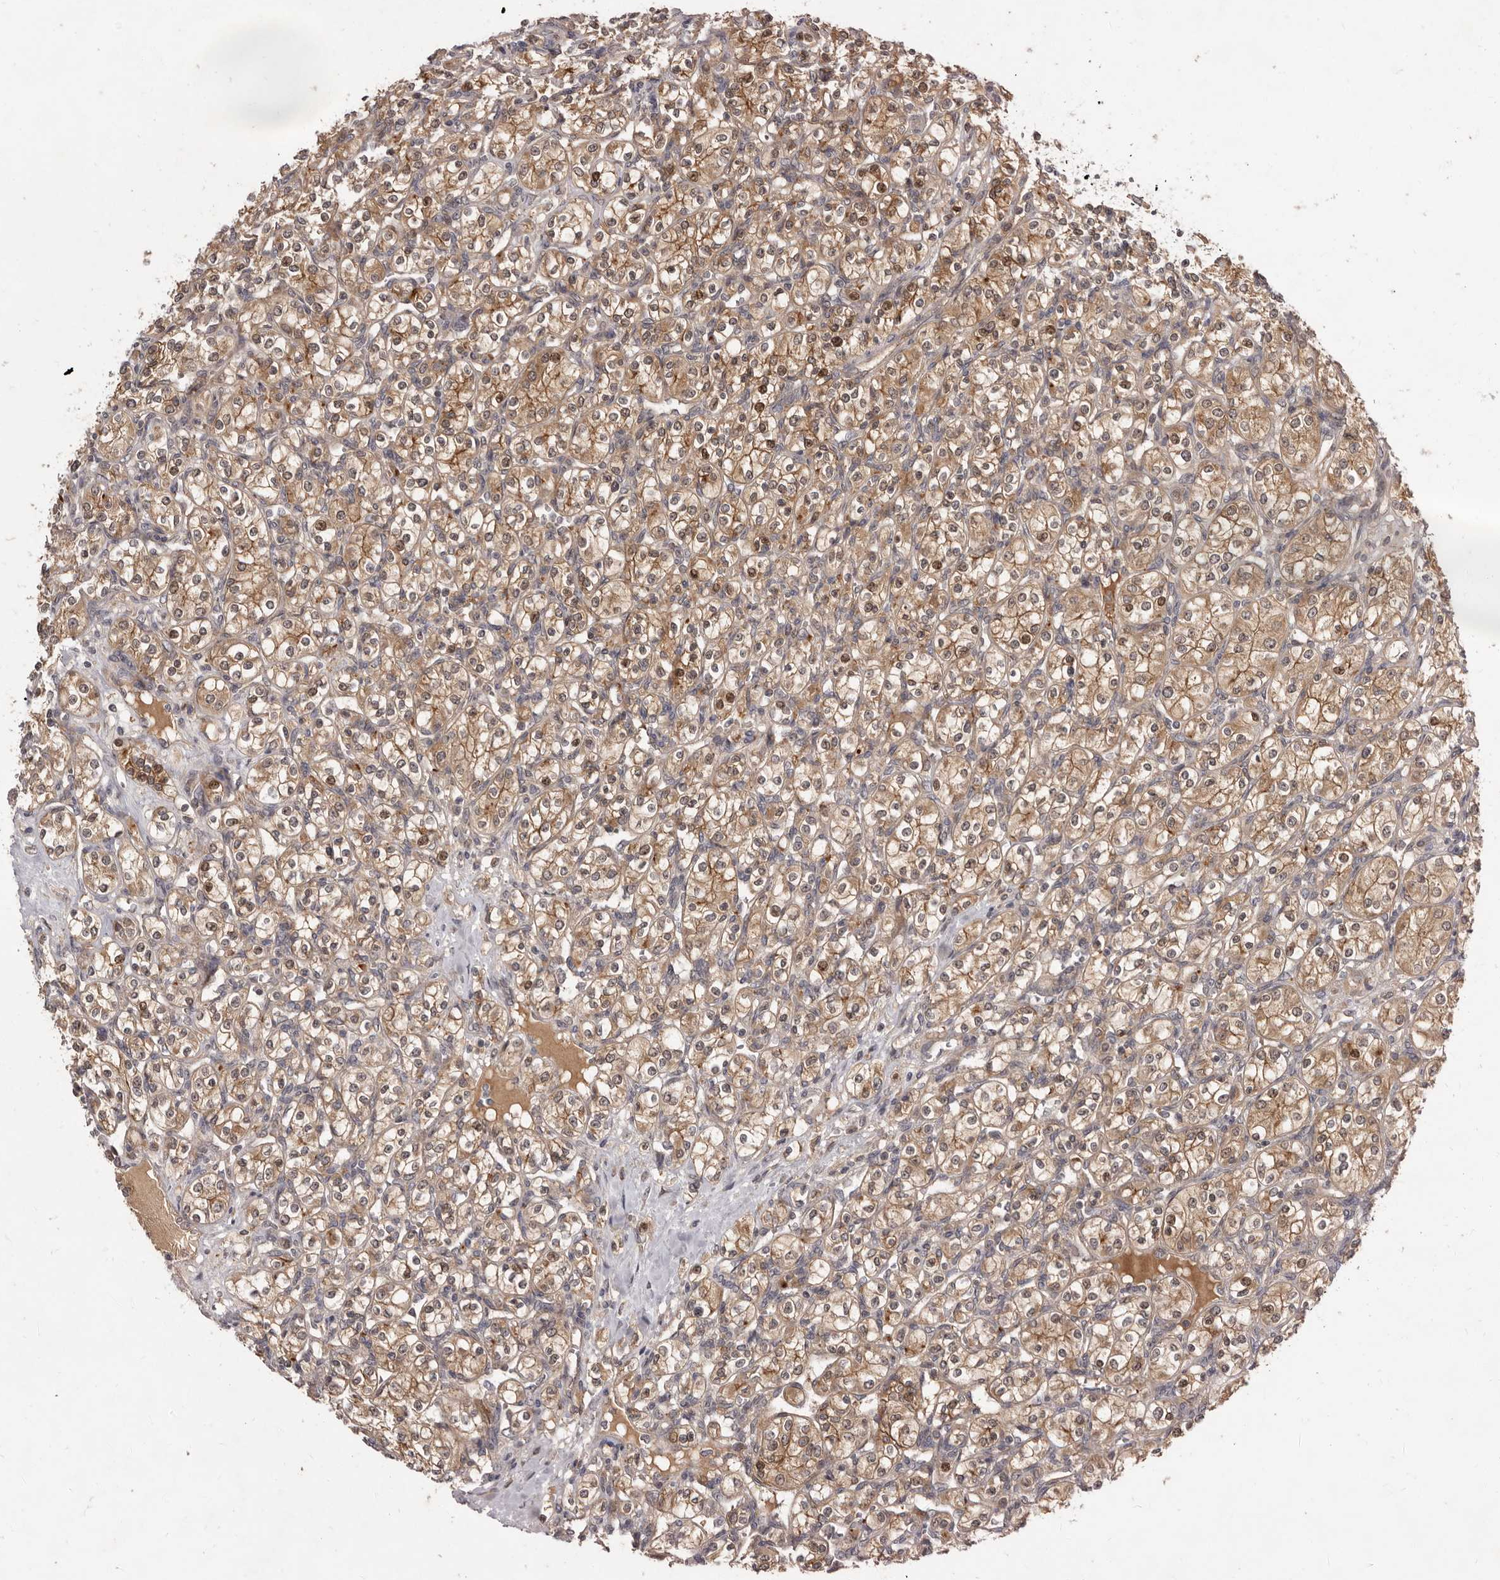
{"staining": {"intensity": "moderate", "quantity": ">75%", "location": "cytoplasmic/membranous,nuclear"}, "tissue": "renal cancer", "cell_type": "Tumor cells", "image_type": "cancer", "snomed": [{"axis": "morphology", "description": "Adenocarcinoma, NOS"}, {"axis": "topography", "description": "Kidney"}], "caption": "Protein analysis of renal cancer (adenocarcinoma) tissue displays moderate cytoplasmic/membranous and nuclear staining in about >75% of tumor cells.", "gene": "INAVA", "patient": {"sex": "male", "age": 77}}